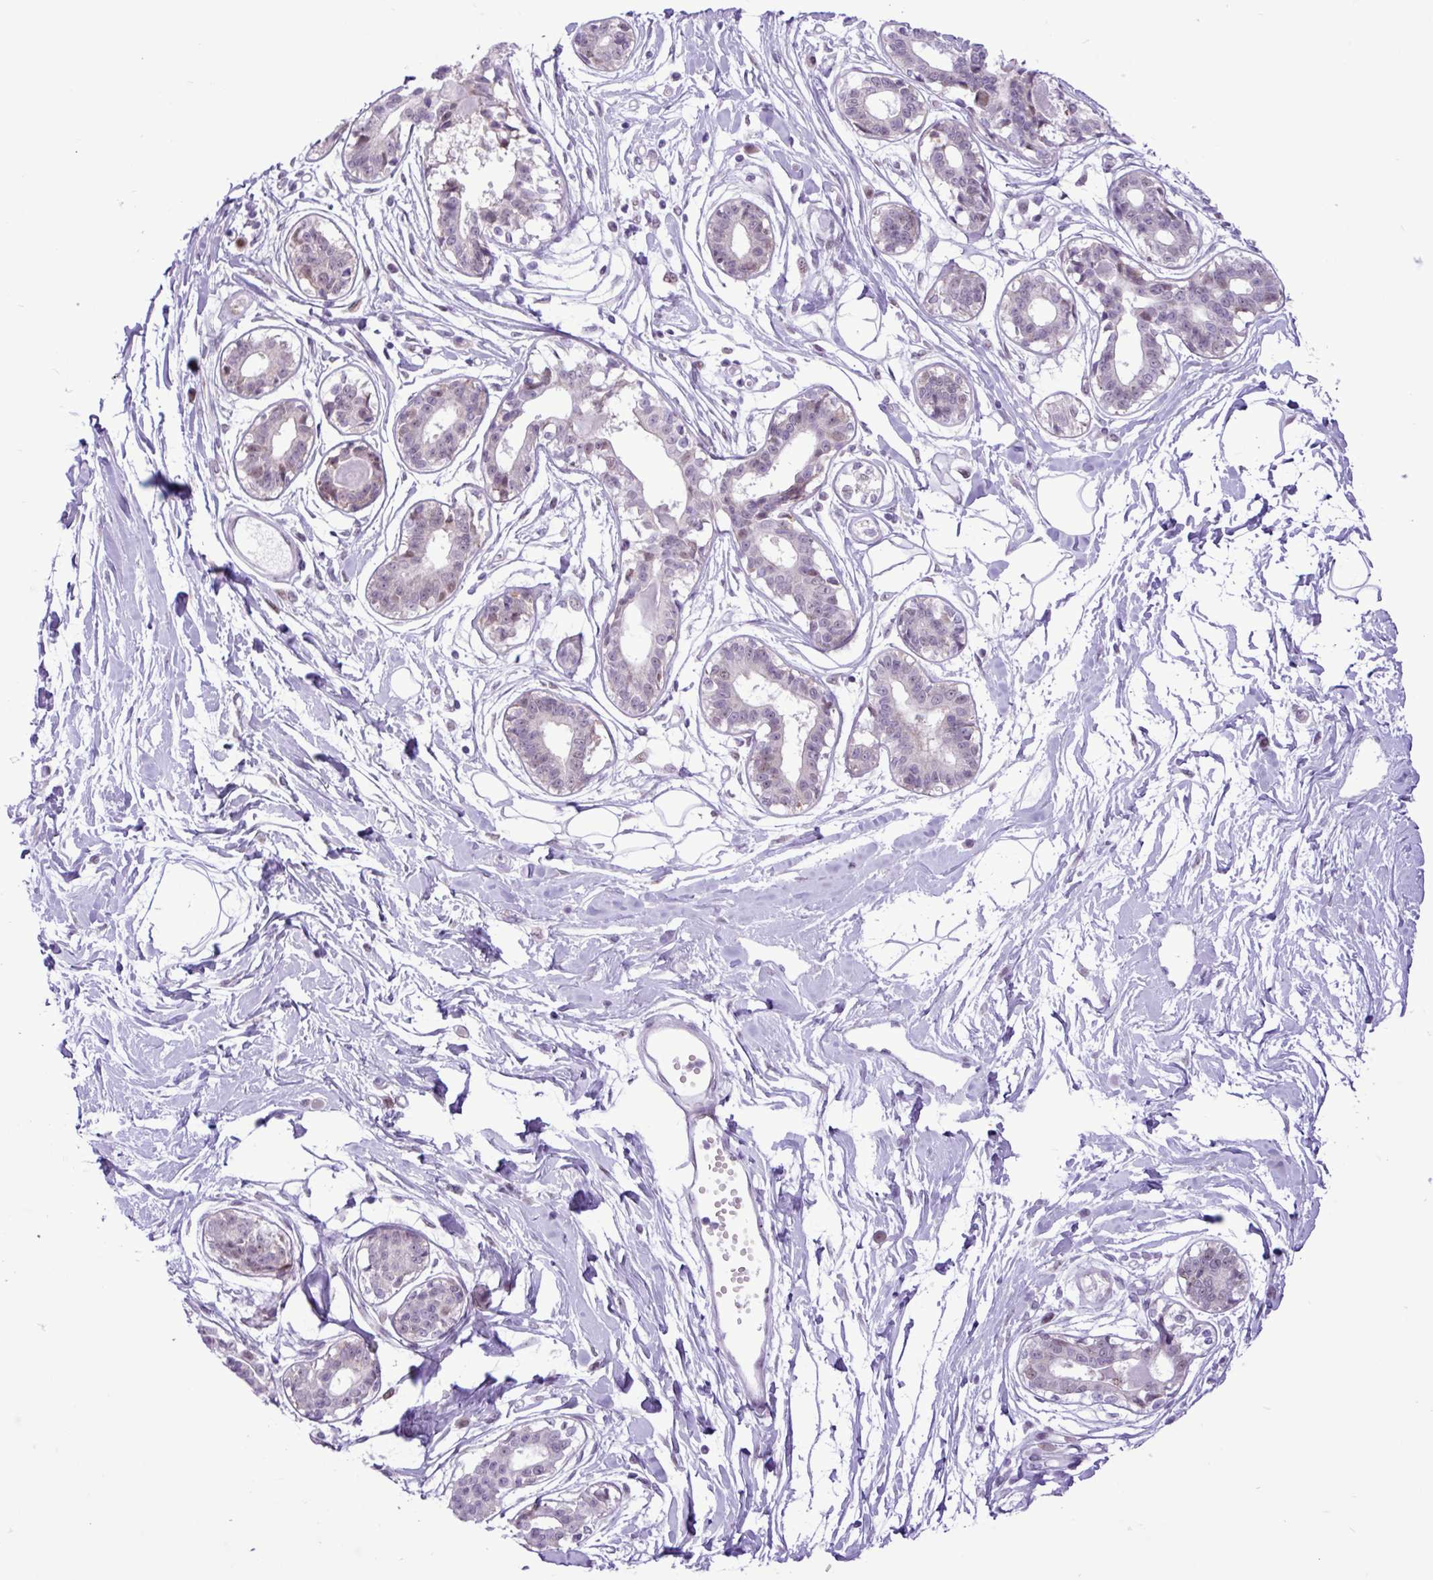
{"staining": {"intensity": "negative", "quantity": "none", "location": "none"}, "tissue": "breast", "cell_type": "Adipocytes", "image_type": "normal", "snomed": [{"axis": "morphology", "description": "Normal tissue, NOS"}, {"axis": "topography", "description": "Breast"}], "caption": "IHC image of benign breast stained for a protein (brown), which exhibits no expression in adipocytes.", "gene": "ELOA2", "patient": {"sex": "female", "age": 45}}